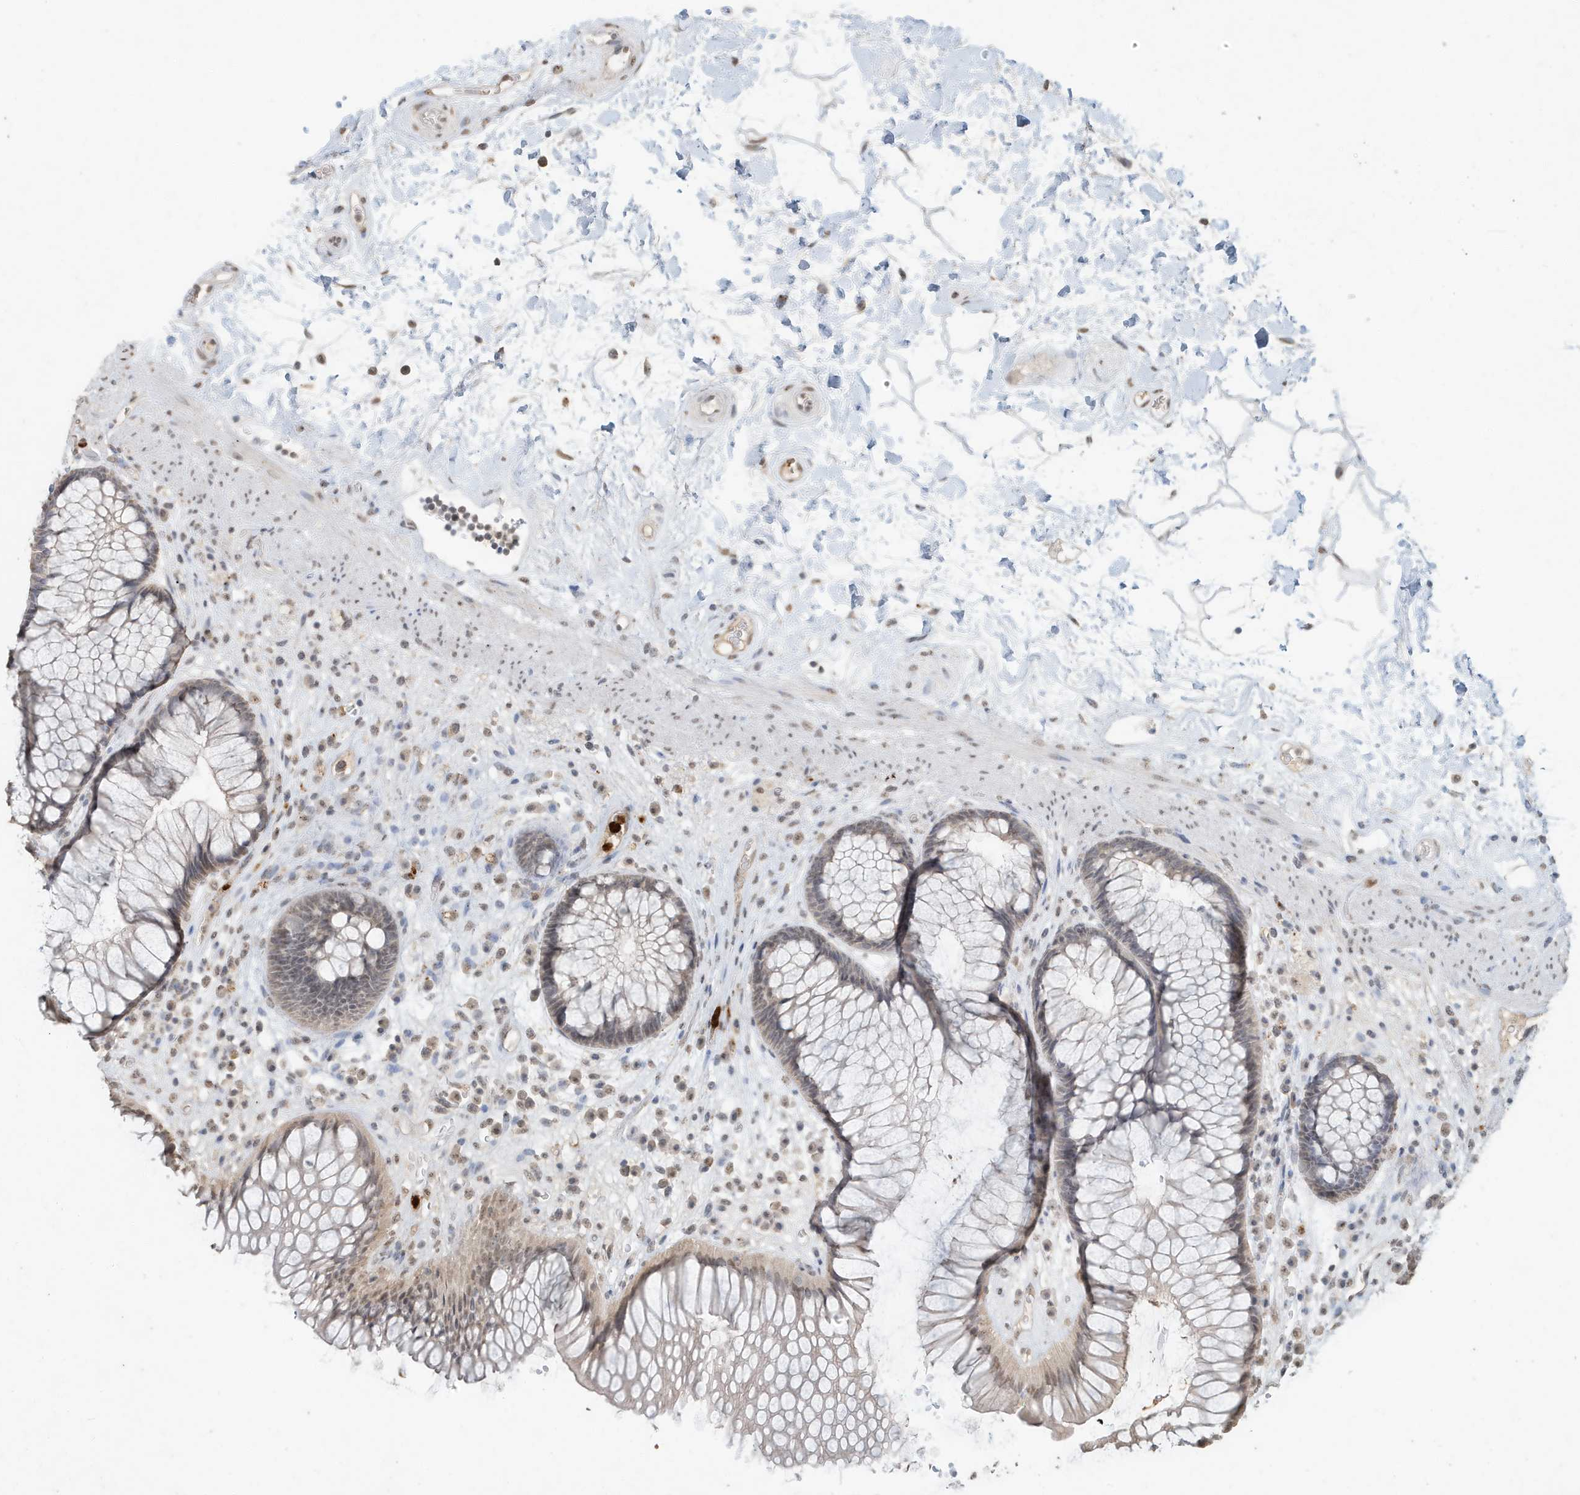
{"staining": {"intensity": "weak", "quantity": "25%-75%", "location": "cytoplasmic/membranous,nuclear"}, "tissue": "rectum", "cell_type": "Glandular cells", "image_type": "normal", "snomed": [{"axis": "morphology", "description": "Normal tissue, NOS"}, {"axis": "topography", "description": "Rectum"}], "caption": "Immunohistochemistry image of normal rectum: human rectum stained using IHC shows low levels of weak protein expression localized specifically in the cytoplasmic/membranous,nuclear of glandular cells, appearing as a cytoplasmic/membranous,nuclear brown color.", "gene": "DEFA1", "patient": {"sex": "male", "age": 51}}